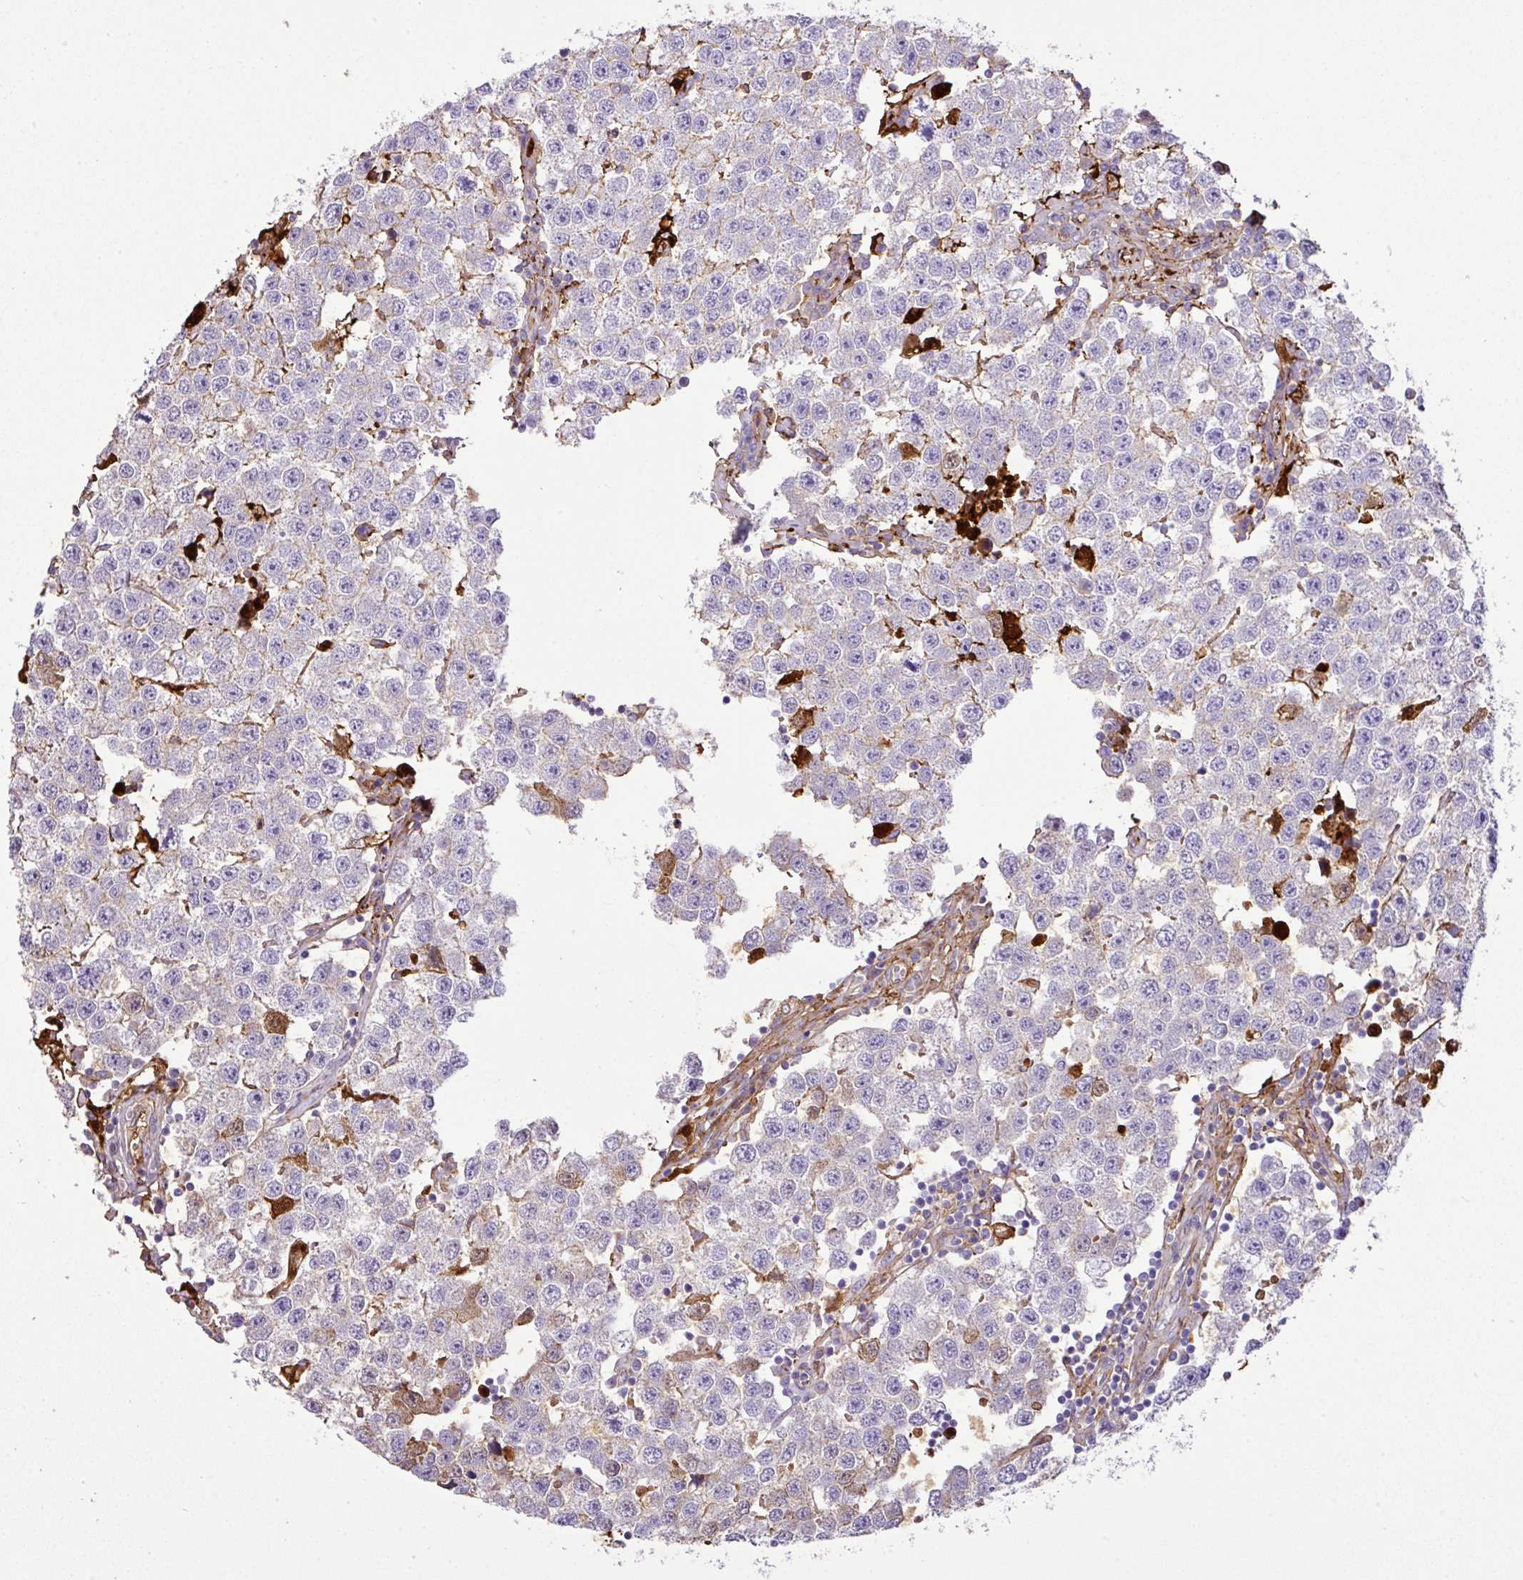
{"staining": {"intensity": "weak", "quantity": "<25%", "location": "cytoplasmic/membranous"}, "tissue": "testis cancer", "cell_type": "Tumor cells", "image_type": "cancer", "snomed": [{"axis": "morphology", "description": "Seminoma, NOS"}, {"axis": "topography", "description": "Testis"}], "caption": "A micrograph of human testis seminoma is negative for staining in tumor cells.", "gene": "CTXN2", "patient": {"sex": "male", "age": 34}}